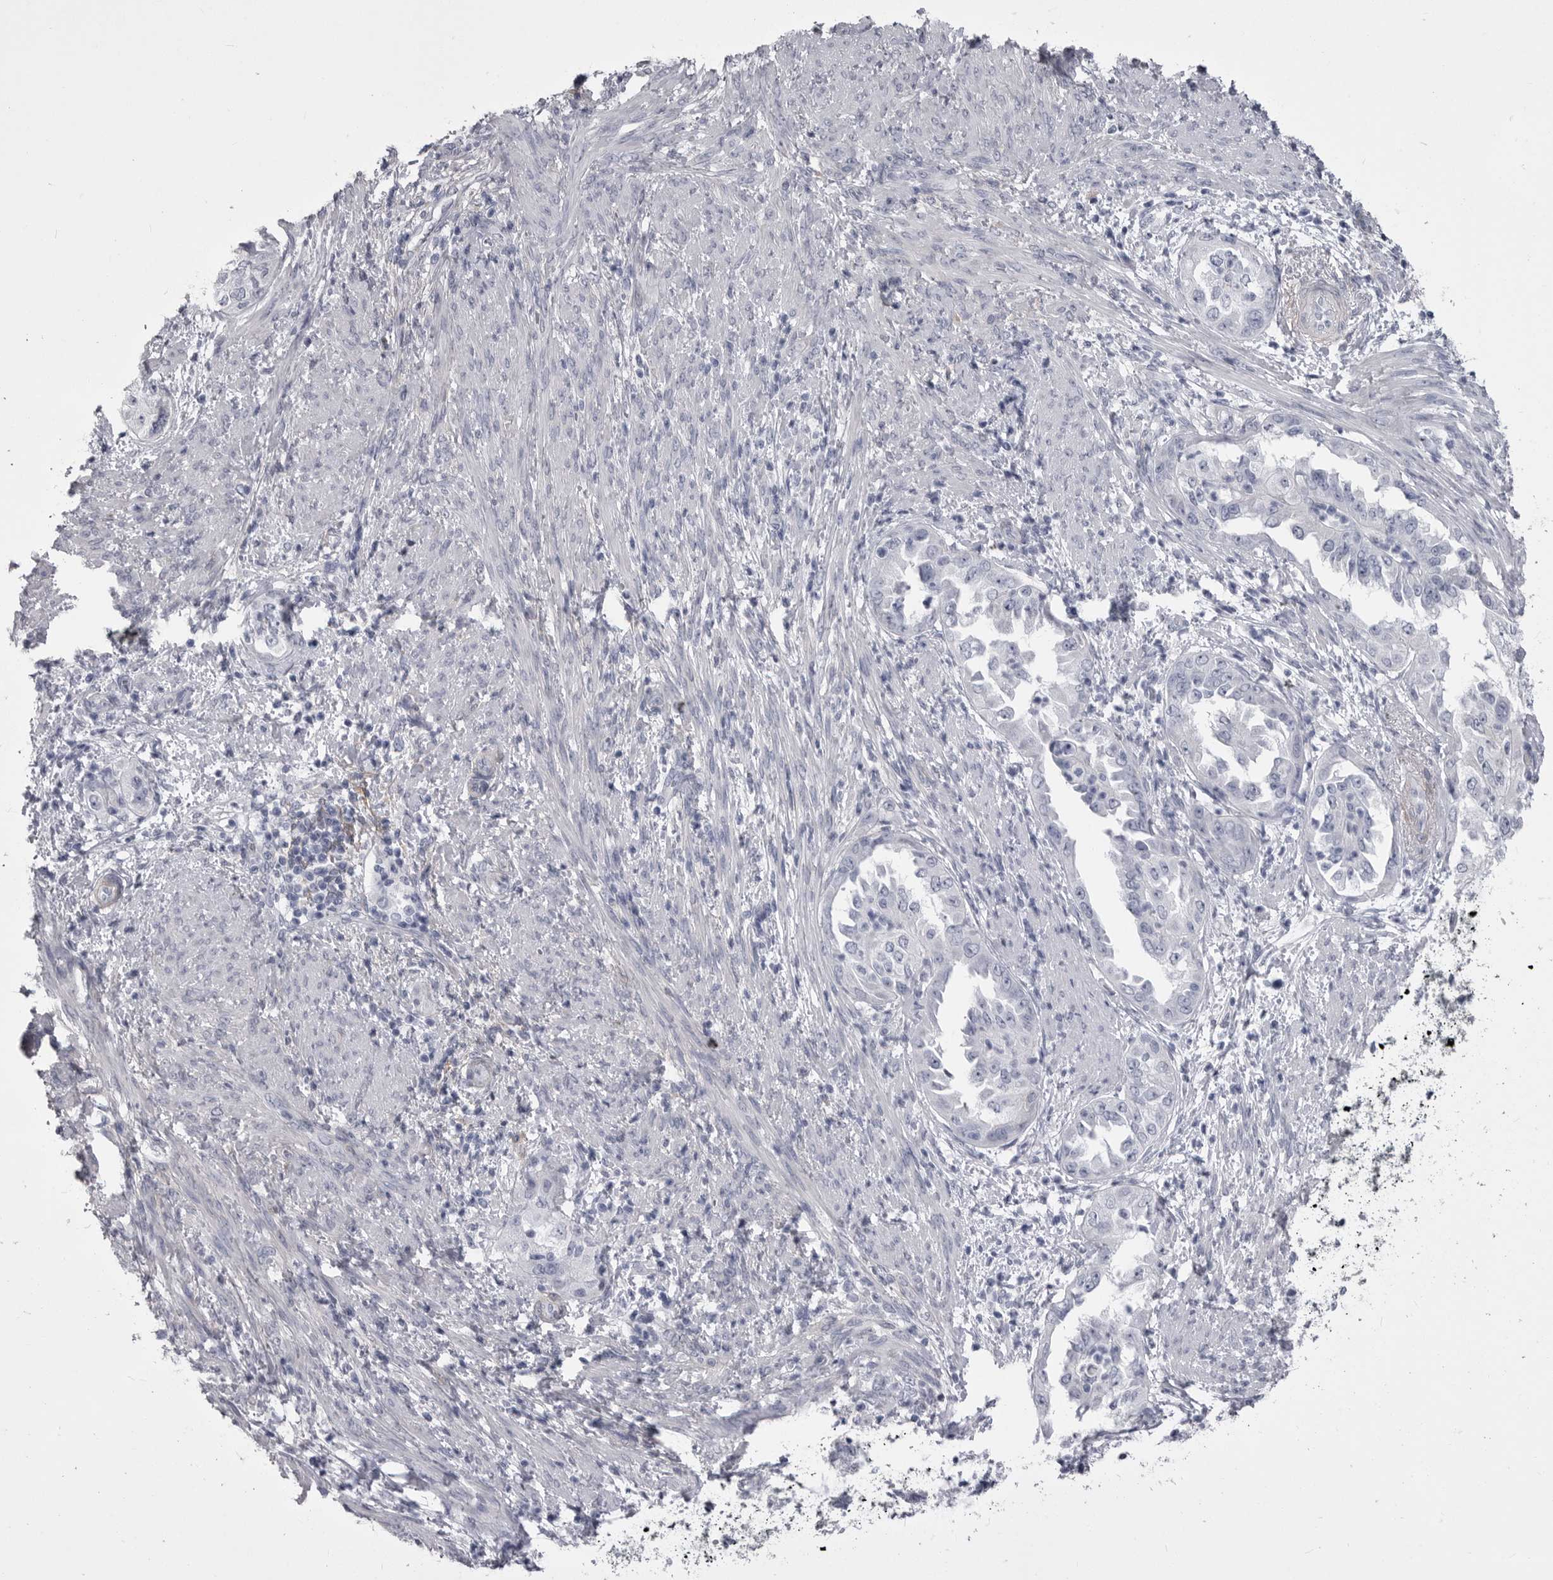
{"staining": {"intensity": "negative", "quantity": "none", "location": "none"}, "tissue": "endometrial cancer", "cell_type": "Tumor cells", "image_type": "cancer", "snomed": [{"axis": "morphology", "description": "Adenocarcinoma, NOS"}, {"axis": "topography", "description": "Endometrium"}], "caption": "This photomicrograph is of endometrial cancer stained with immunohistochemistry to label a protein in brown with the nuclei are counter-stained blue. There is no positivity in tumor cells. (Brightfield microscopy of DAB (3,3'-diaminobenzidine) immunohistochemistry (IHC) at high magnification).", "gene": "ANK2", "patient": {"sex": "female", "age": 85}}